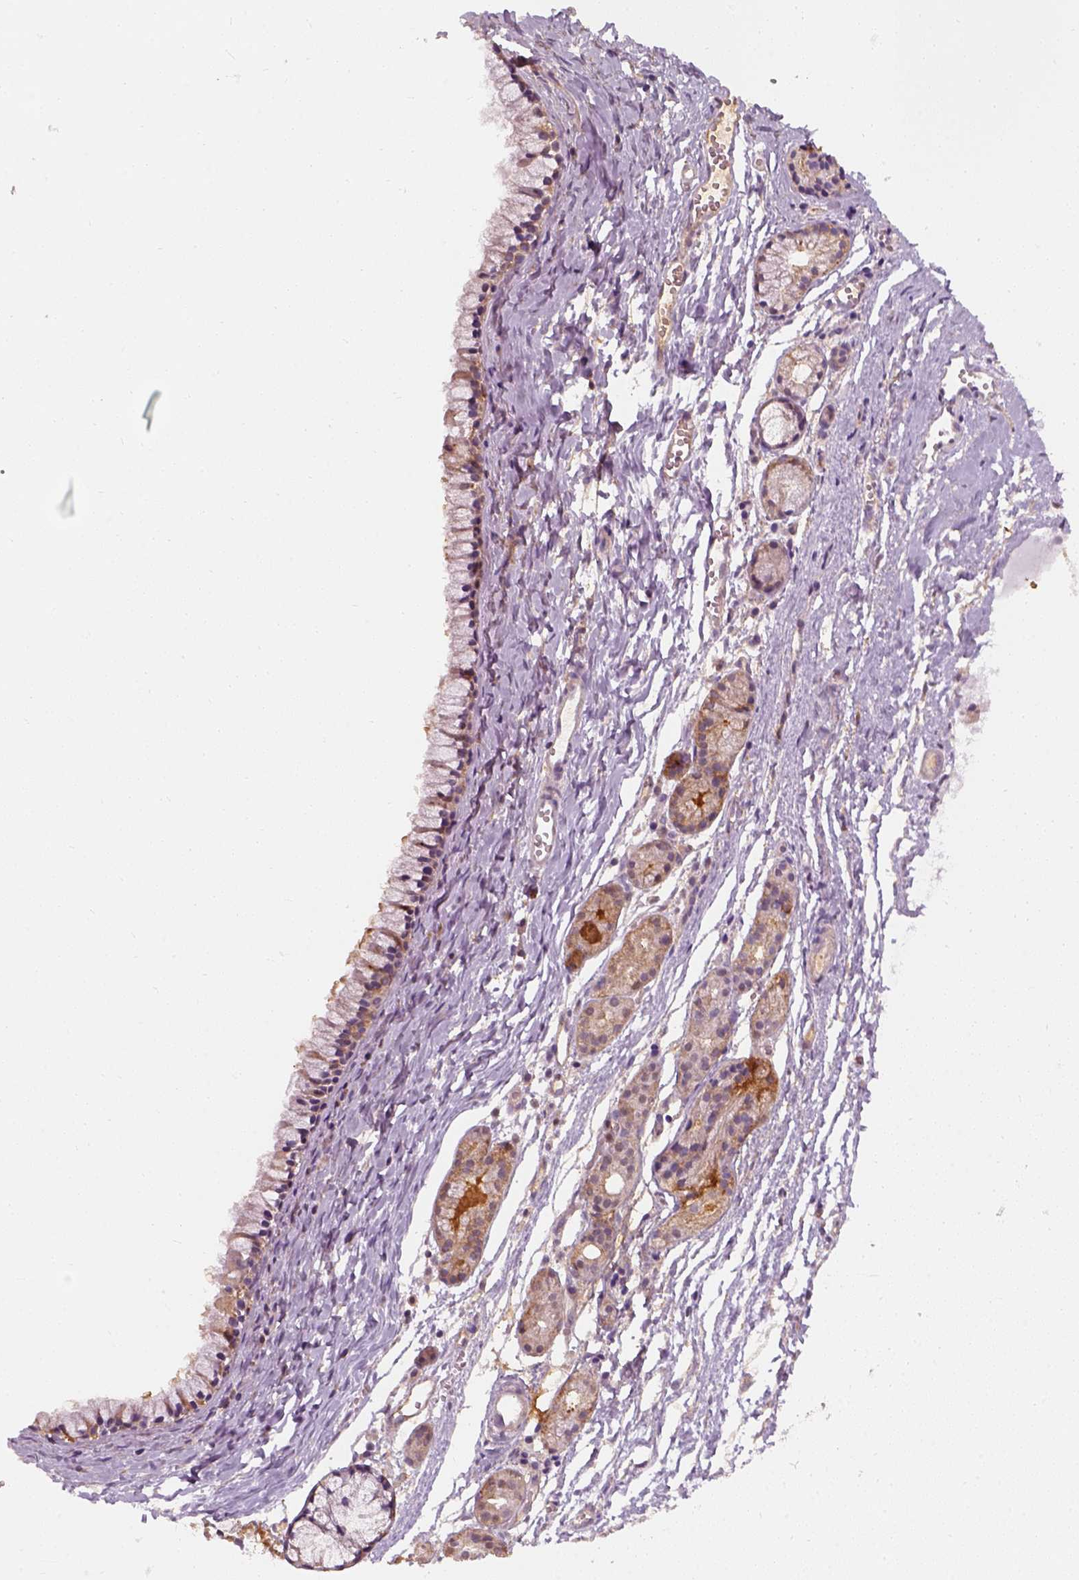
{"staining": {"intensity": "weak", "quantity": ">75%", "location": "cytoplasmic/membranous"}, "tissue": "nasopharynx", "cell_type": "Respiratory epithelial cells", "image_type": "normal", "snomed": [{"axis": "morphology", "description": "Normal tissue, NOS"}, {"axis": "topography", "description": "Nasopharynx"}], "caption": "An immunohistochemistry micrograph of unremarkable tissue is shown. Protein staining in brown highlights weak cytoplasmic/membranous positivity in nasopharynx within respiratory epithelial cells.", "gene": "SQSTM1", "patient": {"sex": "male", "age": 83}}